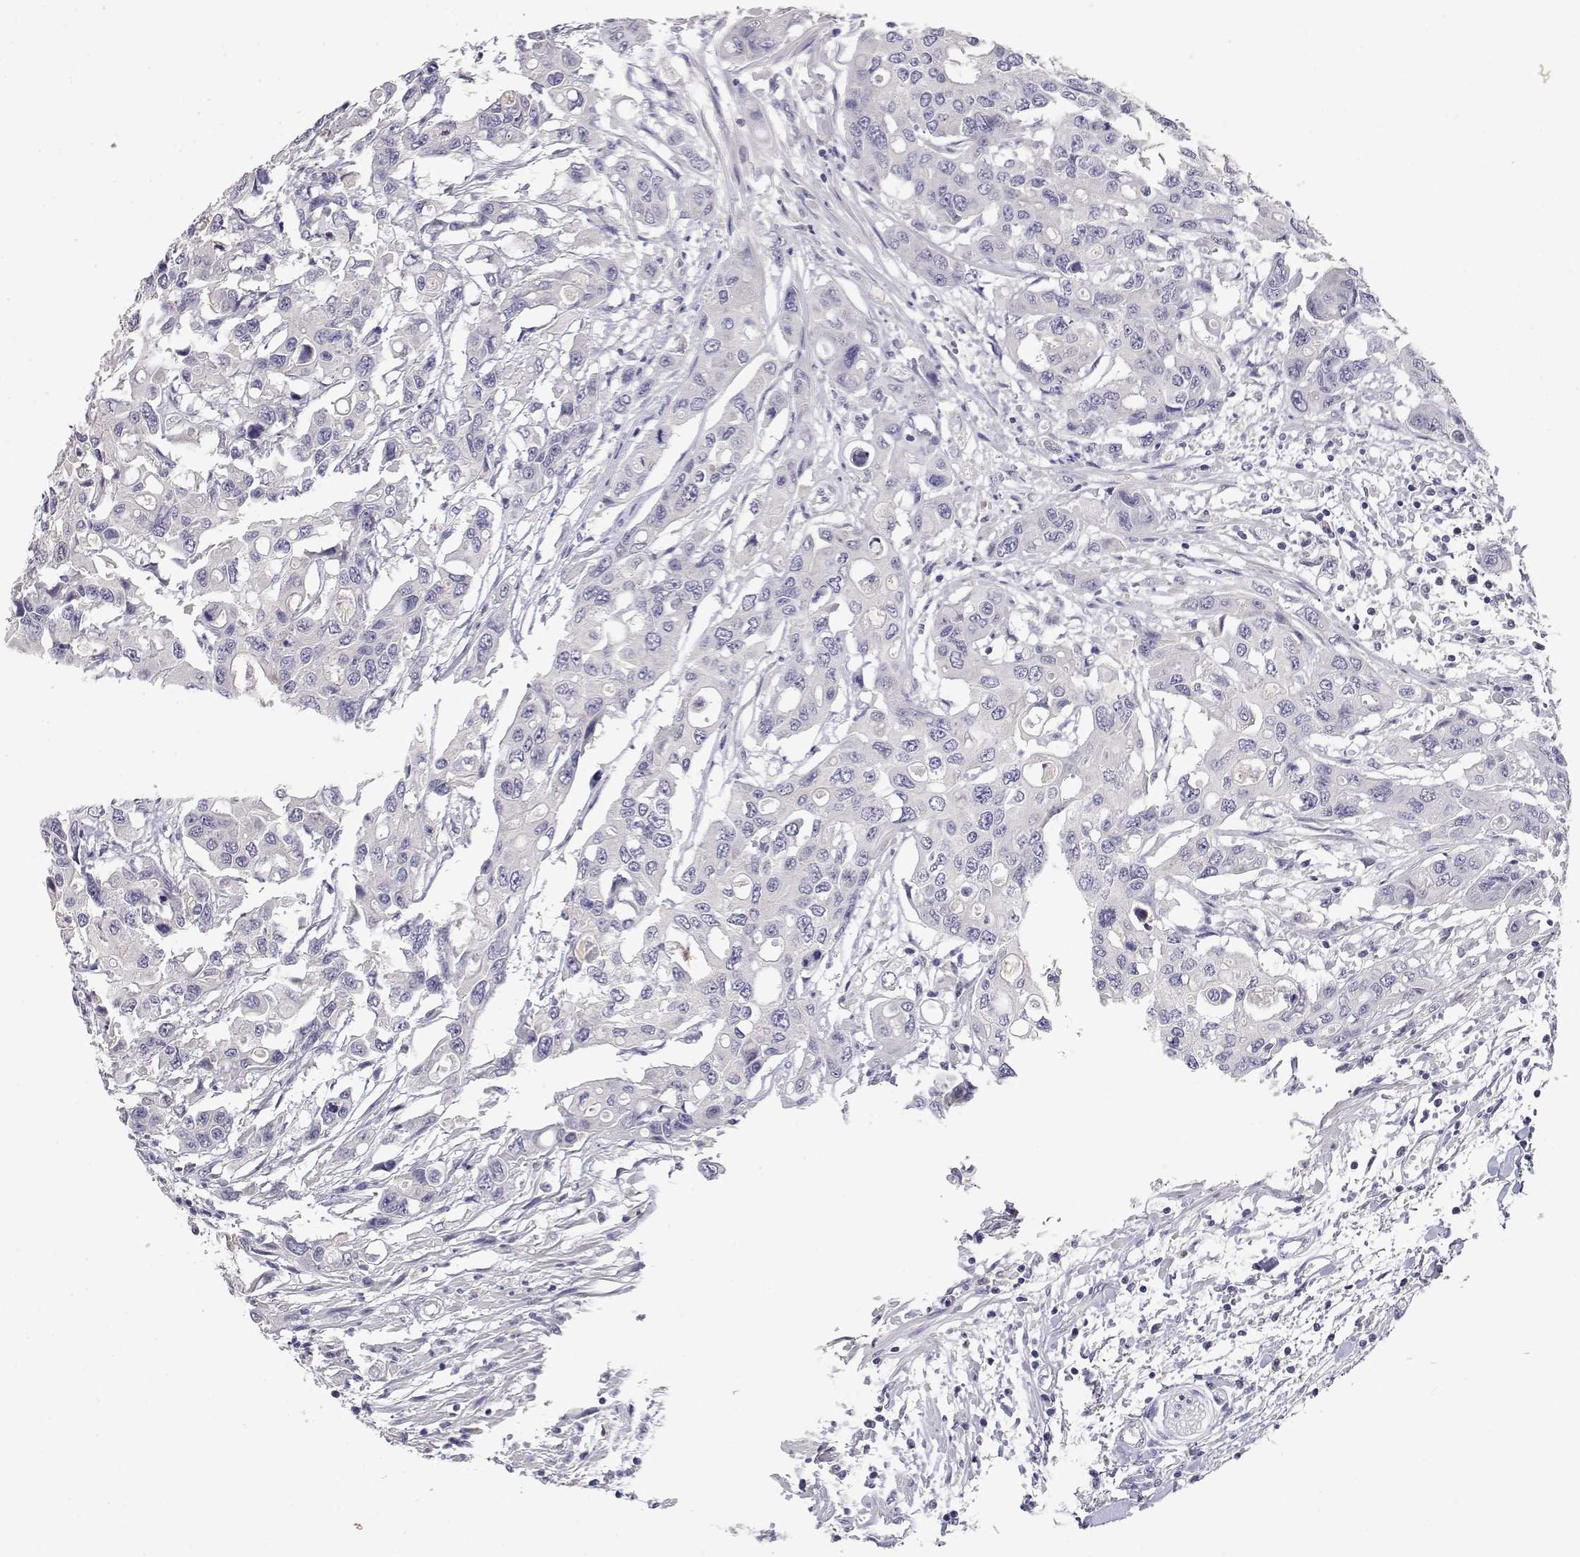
{"staining": {"intensity": "negative", "quantity": "none", "location": "none"}, "tissue": "colorectal cancer", "cell_type": "Tumor cells", "image_type": "cancer", "snomed": [{"axis": "morphology", "description": "Adenocarcinoma, NOS"}, {"axis": "topography", "description": "Colon"}], "caption": "Tumor cells show no significant positivity in colorectal adenocarcinoma.", "gene": "ADA", "patient": {"sex": "male", "age": 77}}